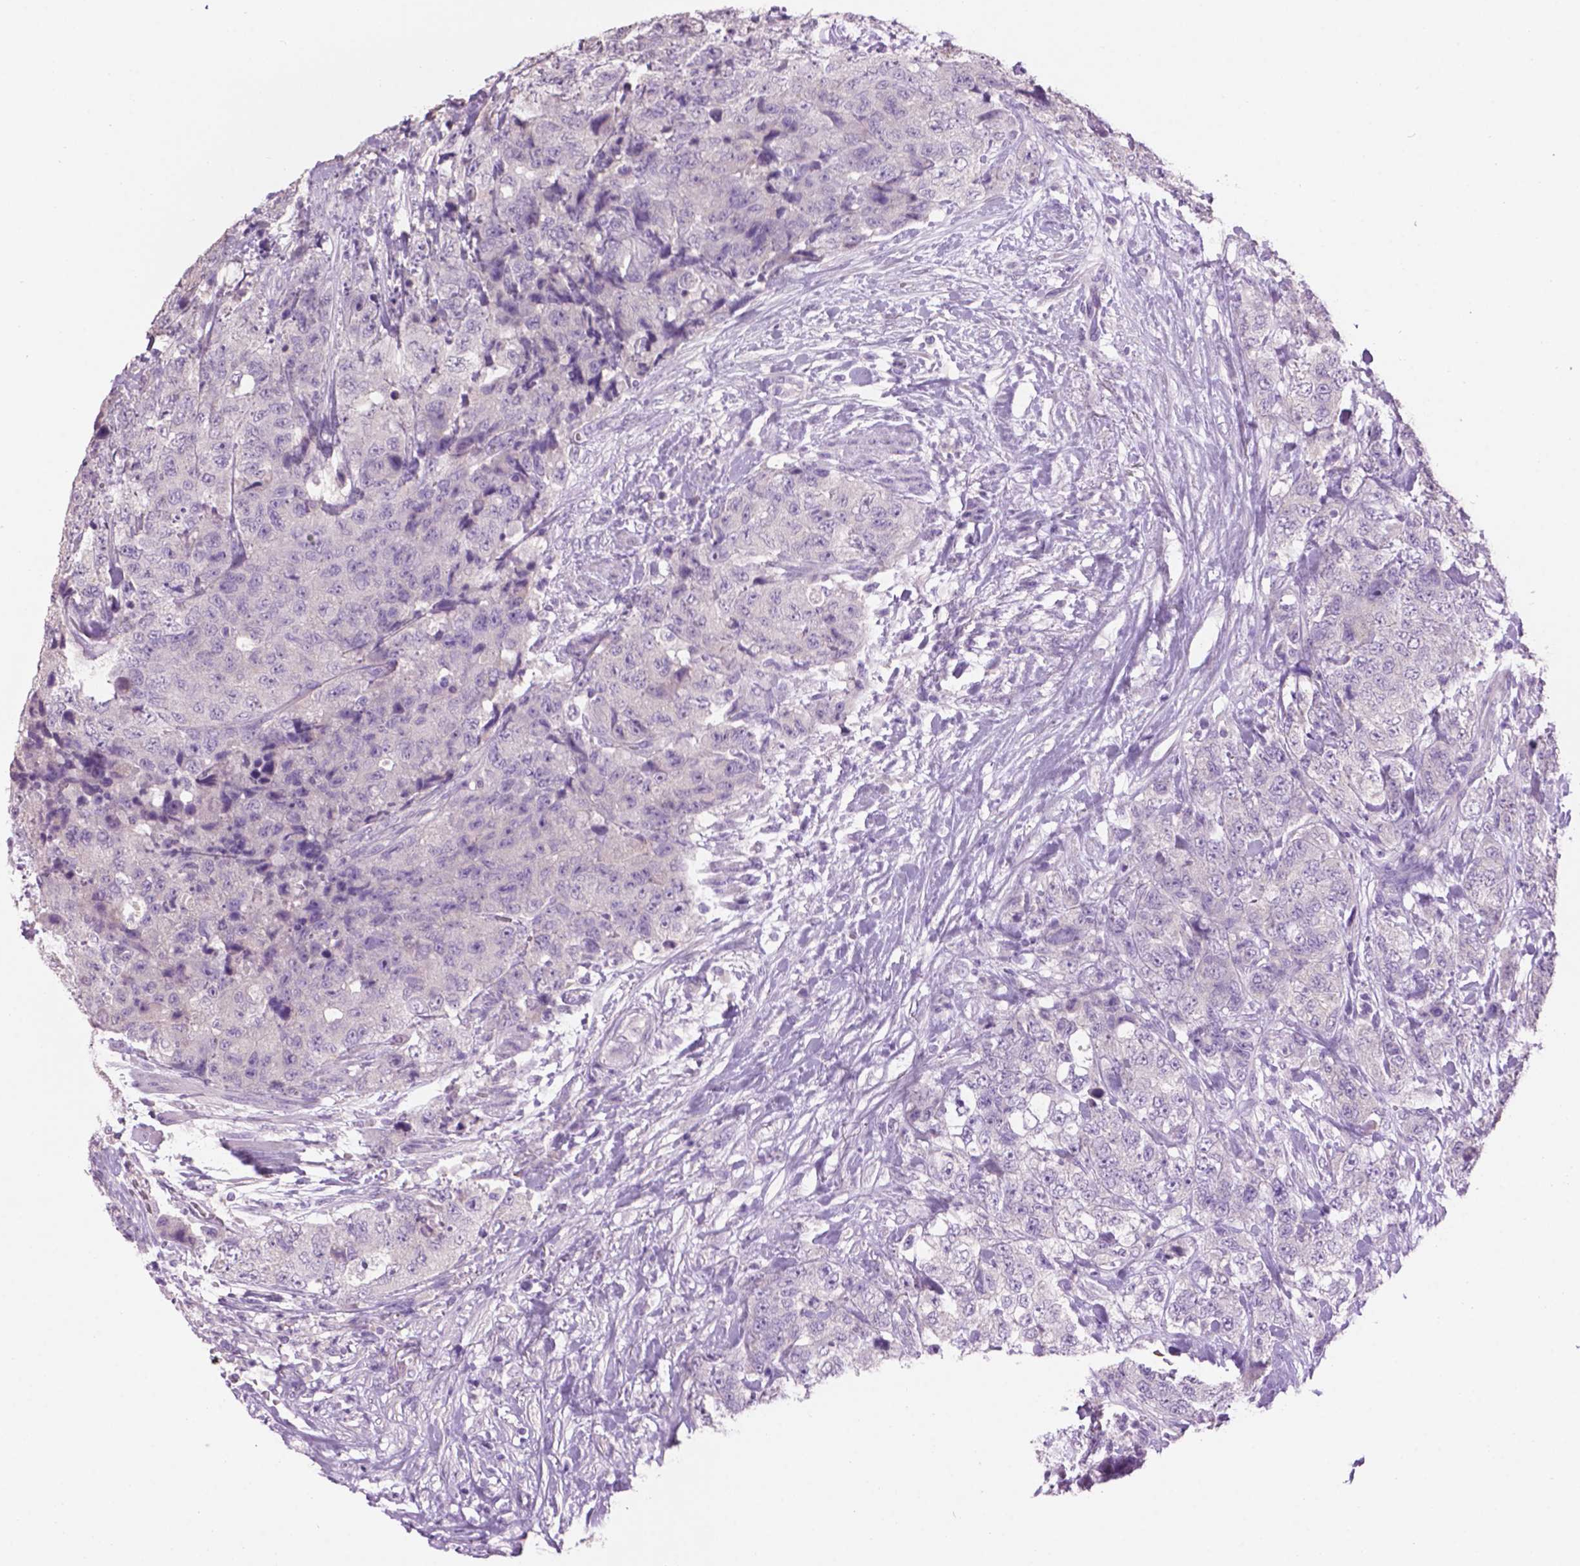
{"staining": {"intensity": "negative", "quantity": "none", "location": "none"}, "tissue": "urothelial cancer", "cell_type": "Tumor cells", "image_type": "cancer", "snomed": [{"axis": "morphology", "description": "Urothelial carcinoma, High grade"}, {"axis": "topography", "description": "Urinary bladder"}], "caption": "The micrograph demonstrates no significant expression in tumor cells of urothelial carcinoma (high-grade).", "gene": "CRYBA4", "patient": {"sex": "female", "age": 78}}